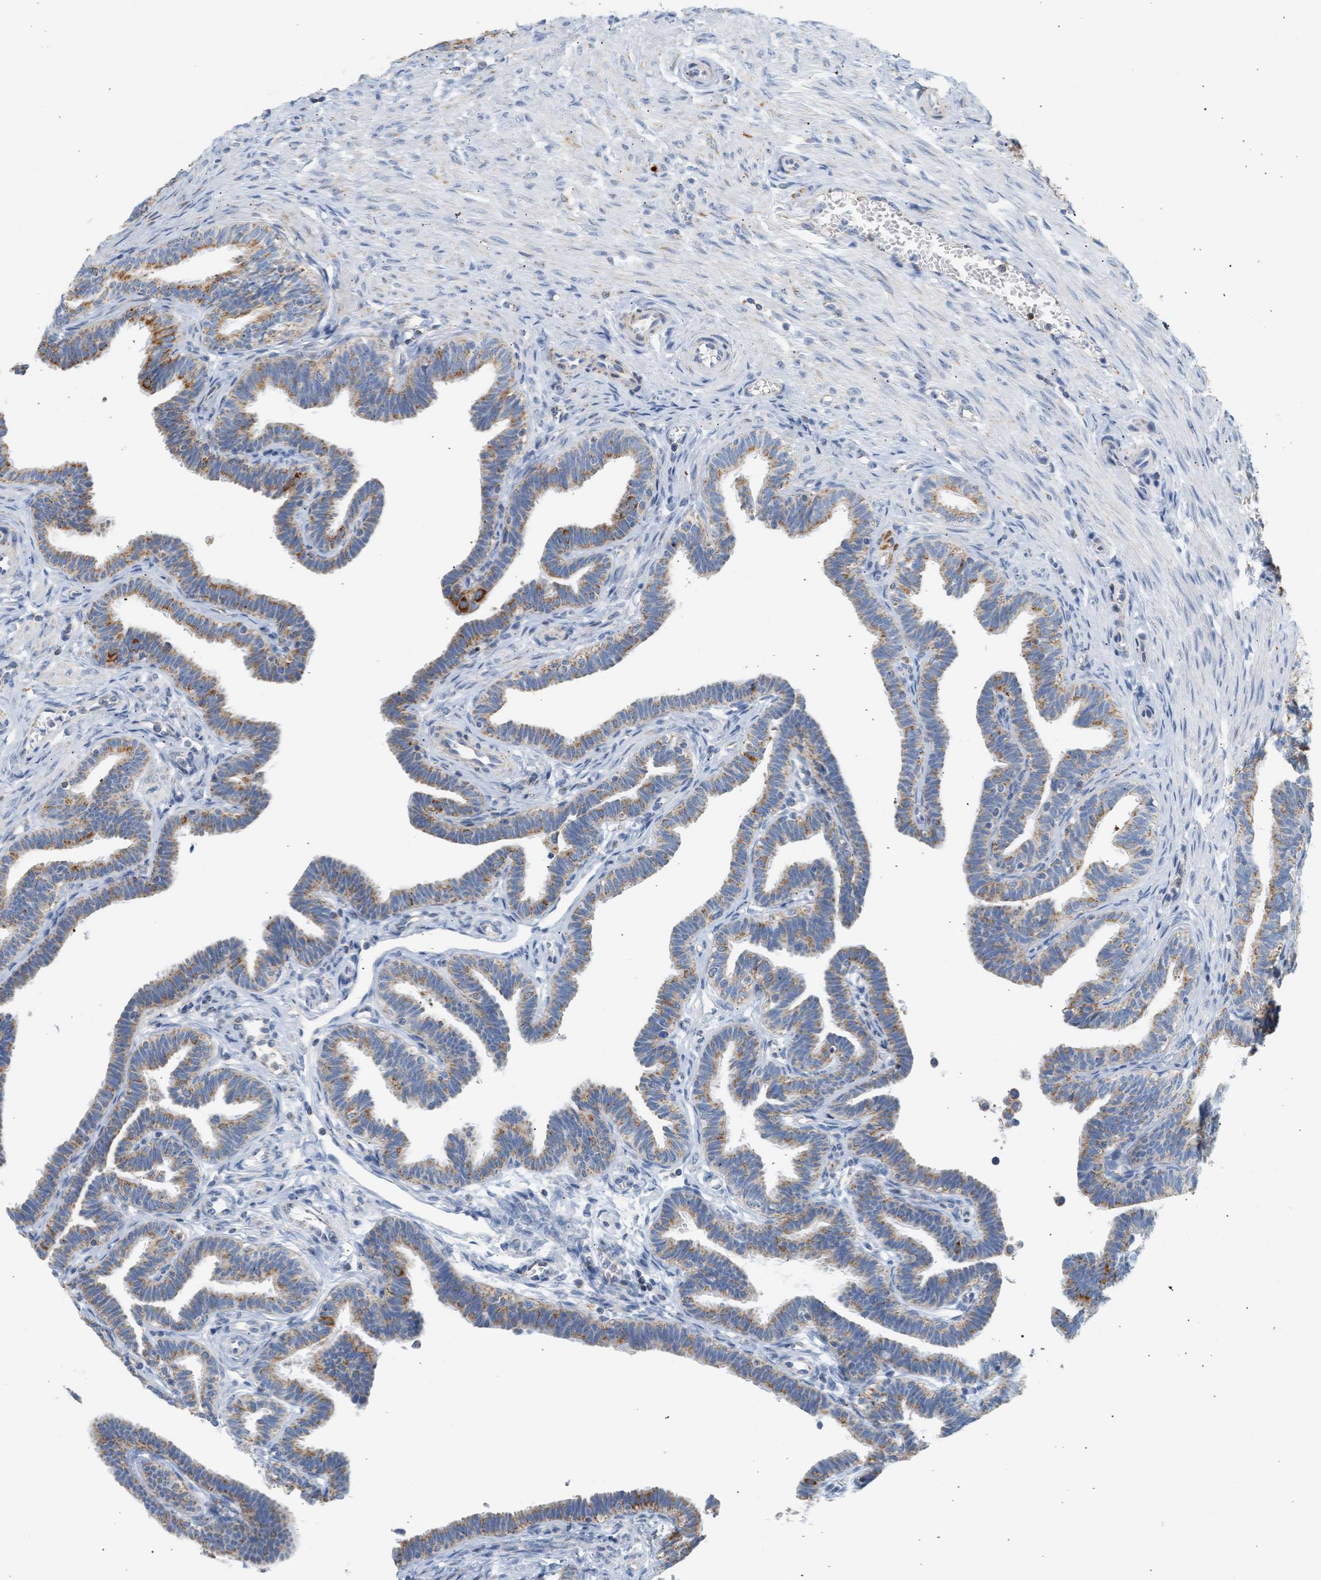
{"staining": {"intensity": "moderate", "quantity": ">75%", "location": "cytoplasmic/membranous"}, "tissue": "fallopian tube", "cell_type": "Glandular cells", "image_type": "normal", "snomed": [{"axis": "morphology", "description": "Normal tissue, NOS"}, {"axis": "topography", "description": "Fallopian tube"}, {"axis": "topography", "description": "Ovary"}], "caption": "Protein staining of unremarkable fallopian tube reveals moderate cytoplasmic/membranous positivity in about >75% of glandular cells. The staining was performed using DAB, with brown indicating positive protein expression. Nuclei are stained blue with hematoxylin.", "gene": "GRPEL2", "patient": {"sex": "female", "age": 23}}